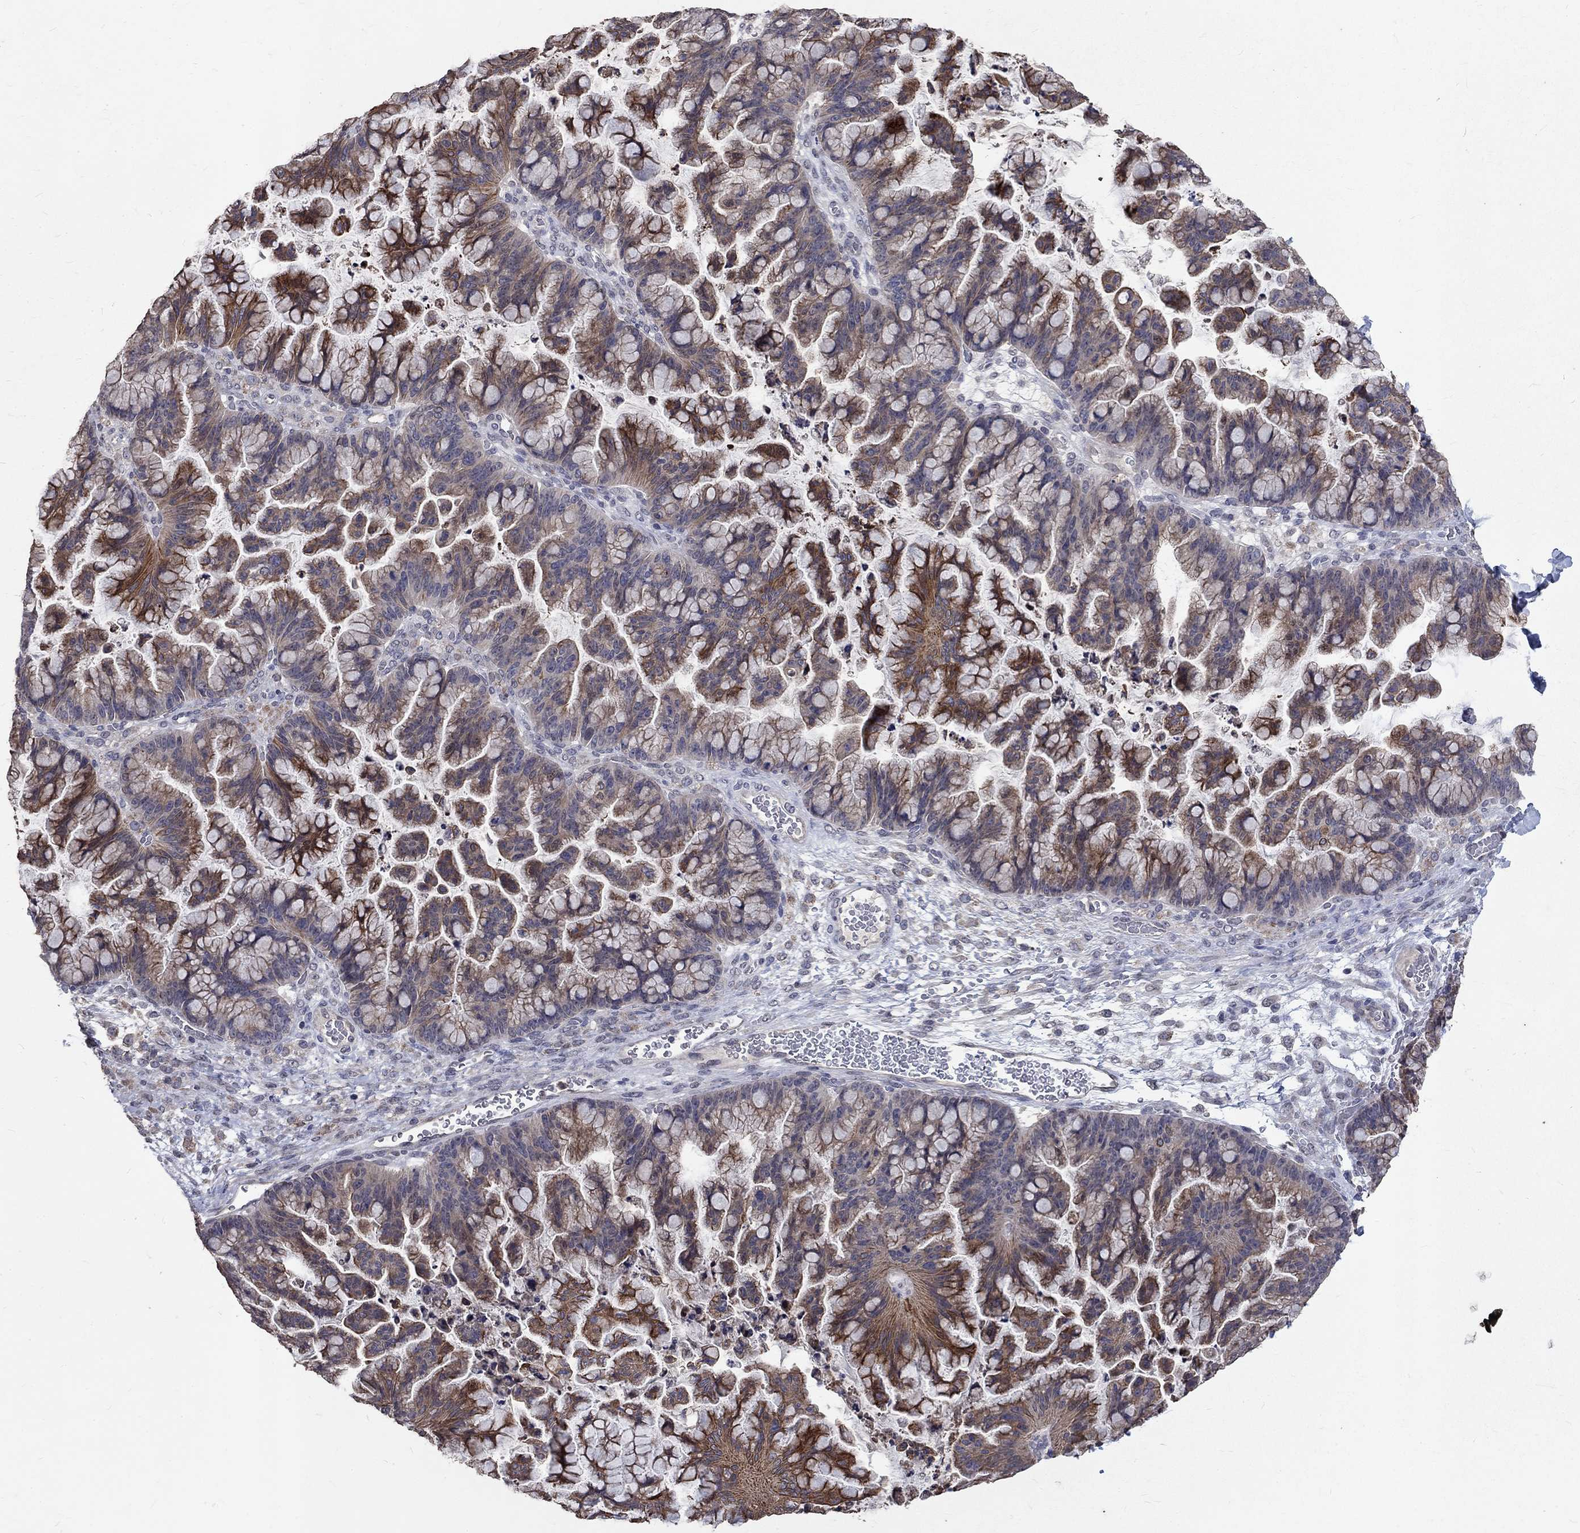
{"staining": {"intensity": "strong", "quantity": "25%-75%", "location": "cytoplasmic/membranous"}, "tissue": "ovarian cancer", "cell_type": "Tumor cells", "image_type": "cancer", "snomed": [{"axis": "morphology", "description": "Cystadenocarcinoma, mucinous, NOS"}, {"axis": "topography", "description": "Ovary"}], "caption": "This is an image of immunohistochemistry (IHC) staining of ovarian mucinous cystadenocarcinoma, which shows strong expression in the cytoplasmic/membranous of tumor cells.", "gene": "CHST5", "patient": {"sex": "female", "age": 67}}